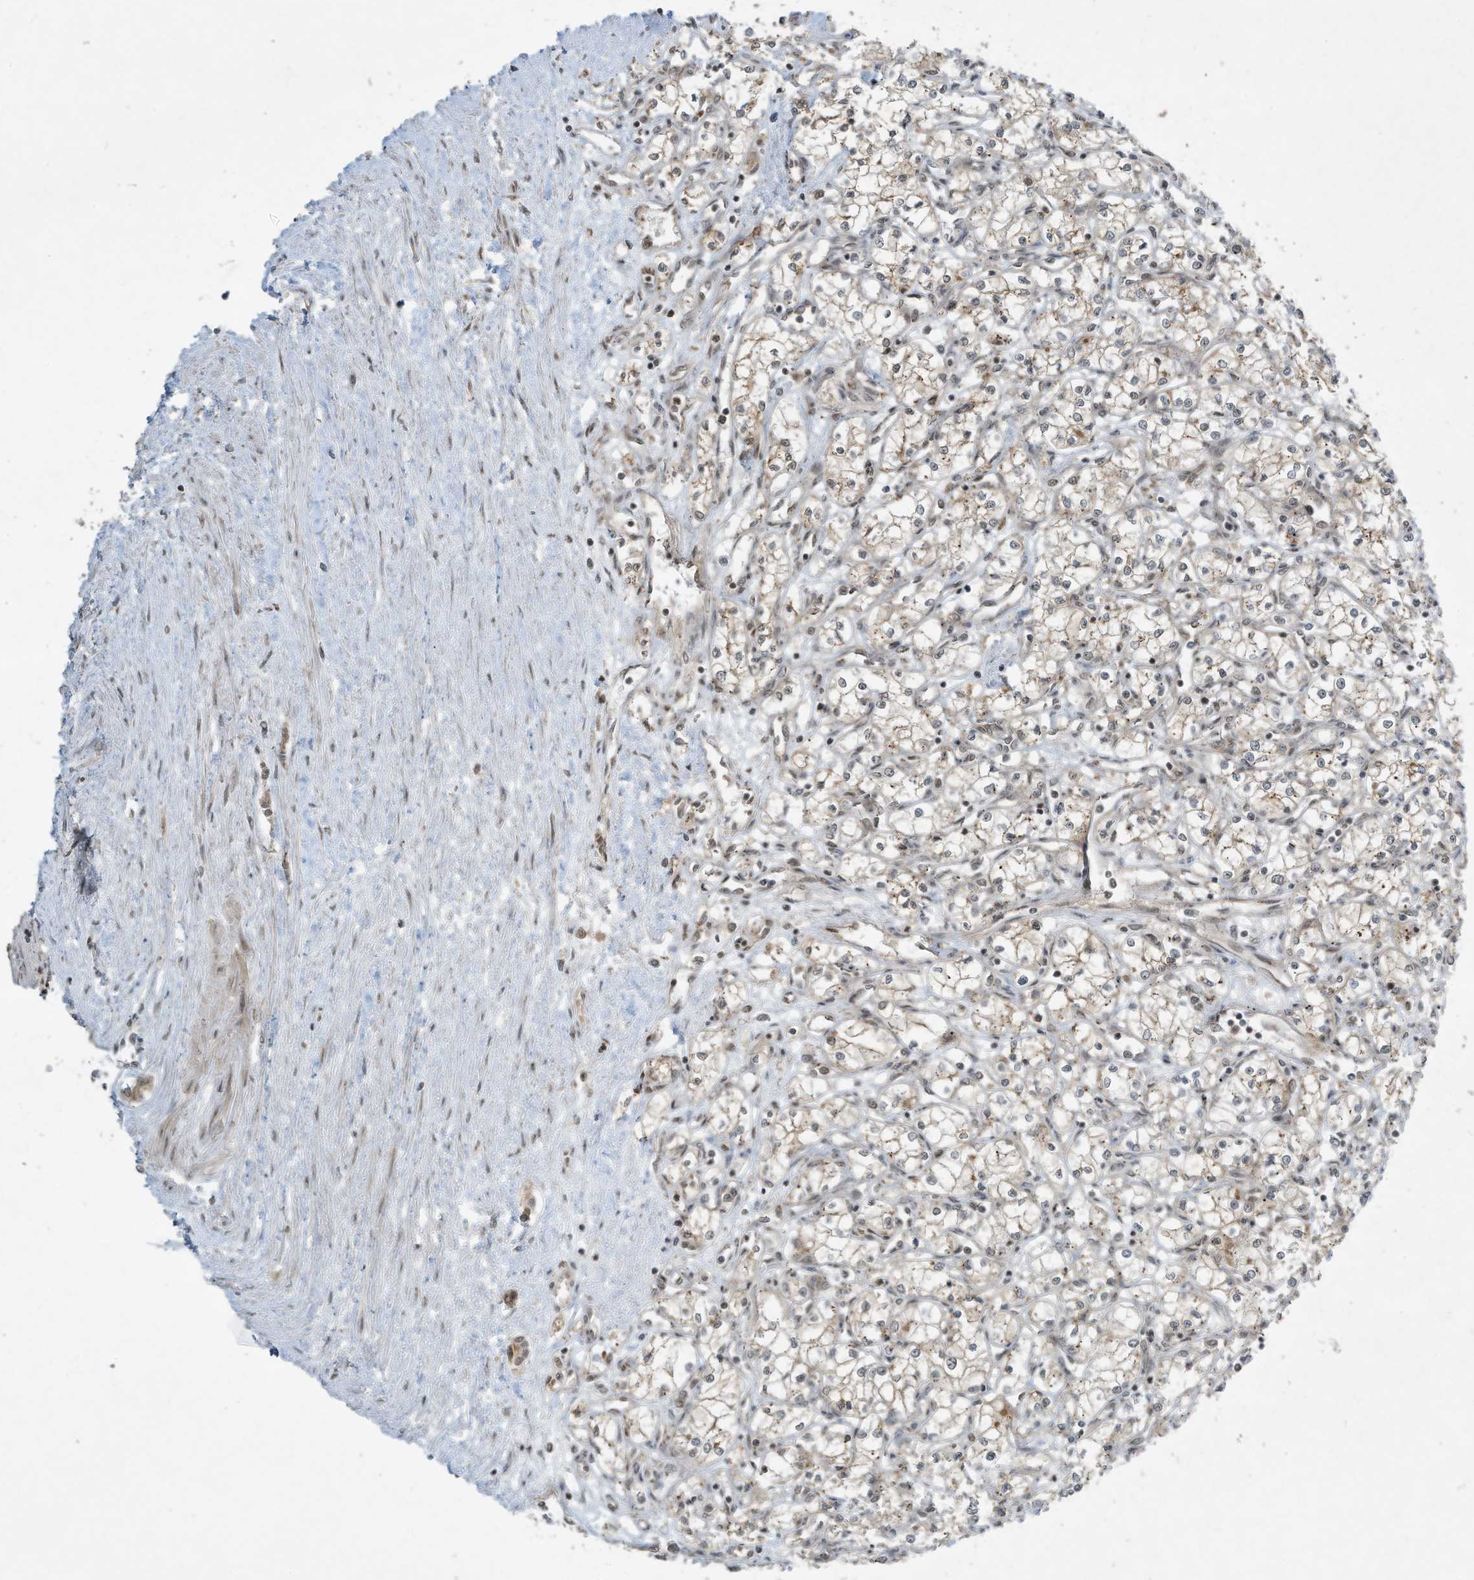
{"staining": {"intensity": "weak", "quantity": "<25%", "location": "cytoplasmic/membranous"}, "tissue": "renal cancer", "cell_type": "Tumor cells", "image_type": "cancer", "snomed": [{"axis": "morphology", "description": "Adenocarcinoma, NOS"}, {"axis": "topography", "description": "Kidney"}], "caption": "The micrograph reveals no significant staining in tumor cells of renal cancer.", "gene": "CERT1", "patient": {"sex": "male", "age": 59}}